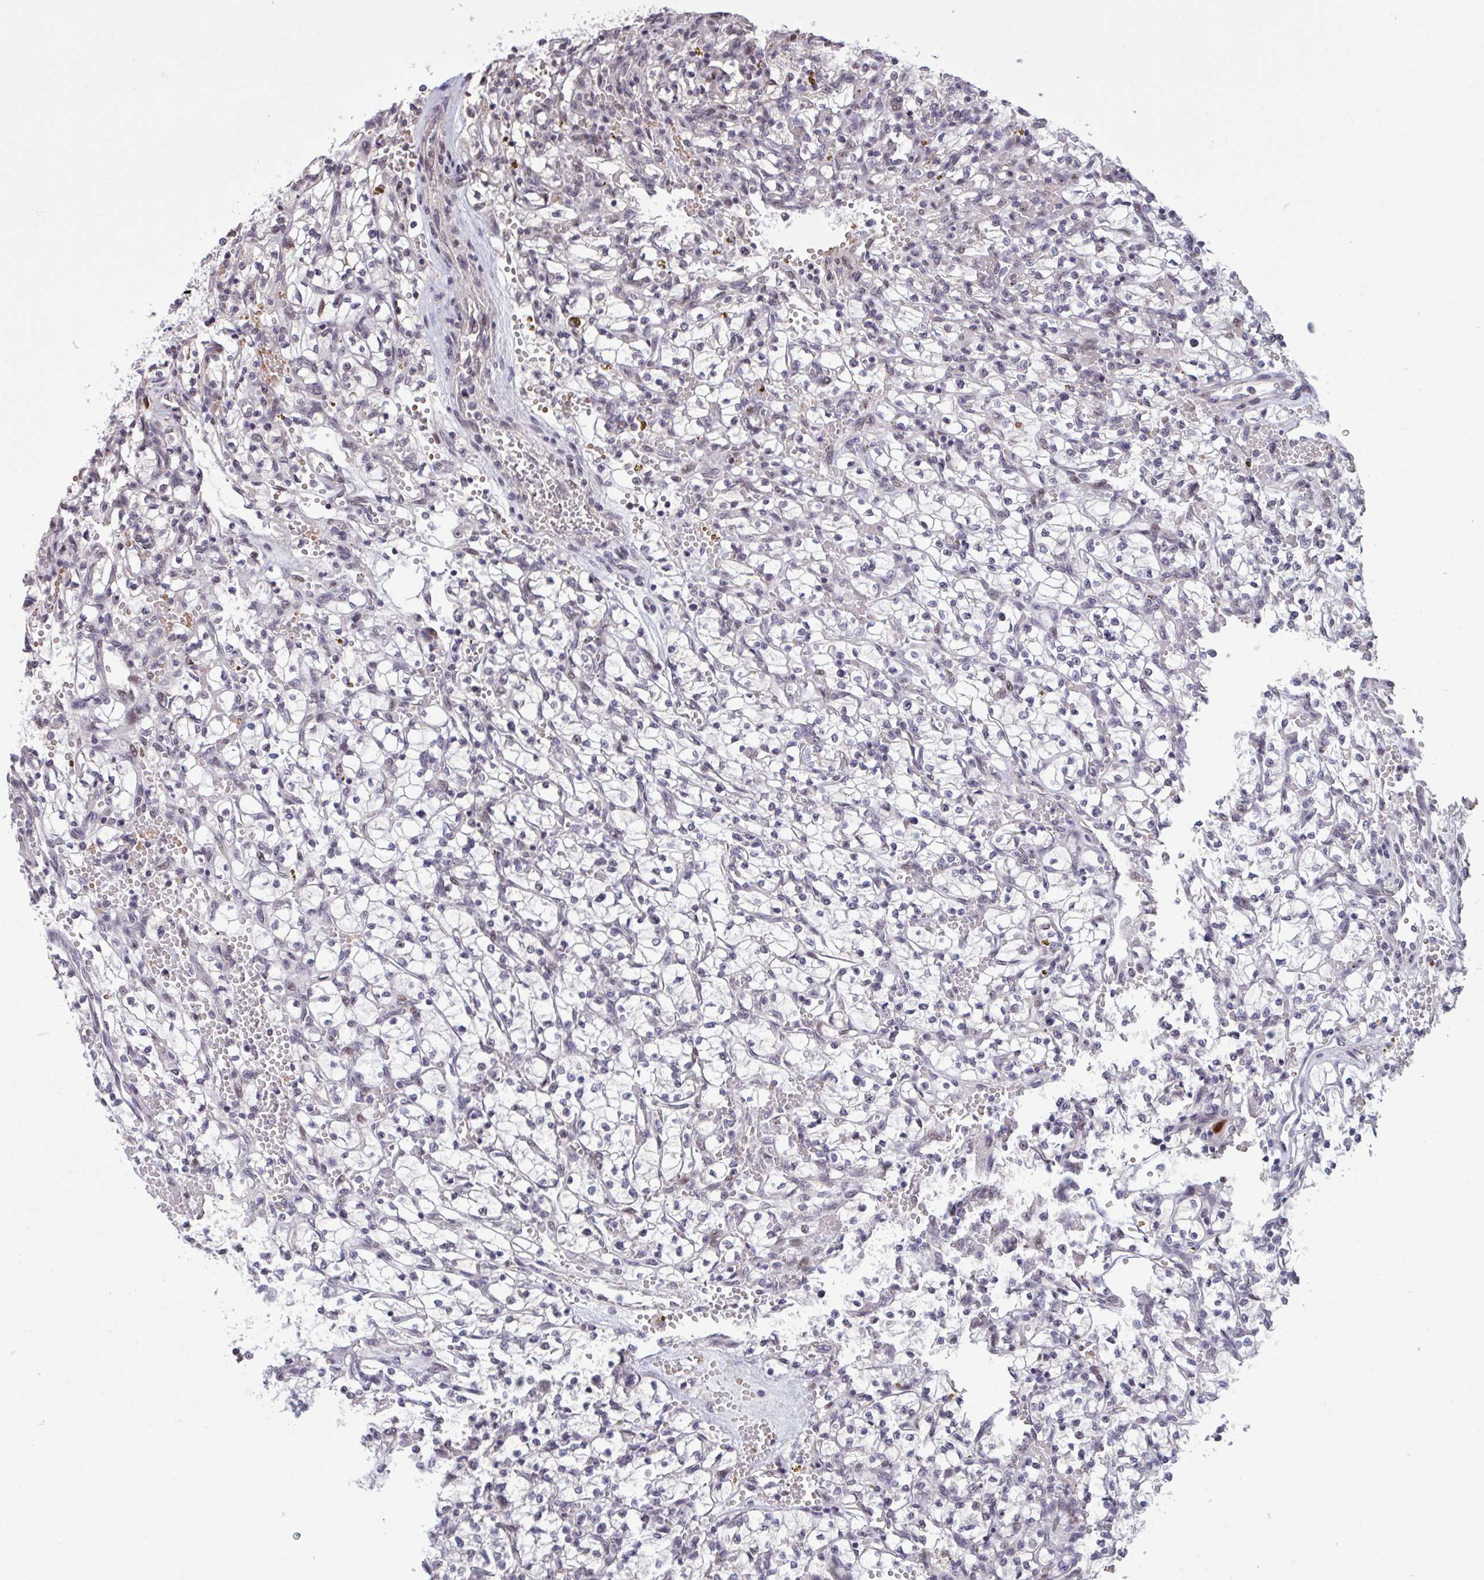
{"staining": {"intensity": "negative", "quantity": "none", "location": "none"}, "tissue": "renal cancer", "cell_type": "Tumor cells", "image_type": "cancer", "snomed": [{"axis": "morphology", "description": "Adenocarcinoma, NOS"}, {"axis": "topography", "description": "Kidney"}], "caption": "Micrograph shows no significant protein positivity in tumor cells of renal cancer. (DAB (3,3'-diaminobenzidine) immunohistochemistry visualized using brightfield microscopy, high magnification).", "gene": "ZNF414", "patient": {"sex": "female", "age": 64}}